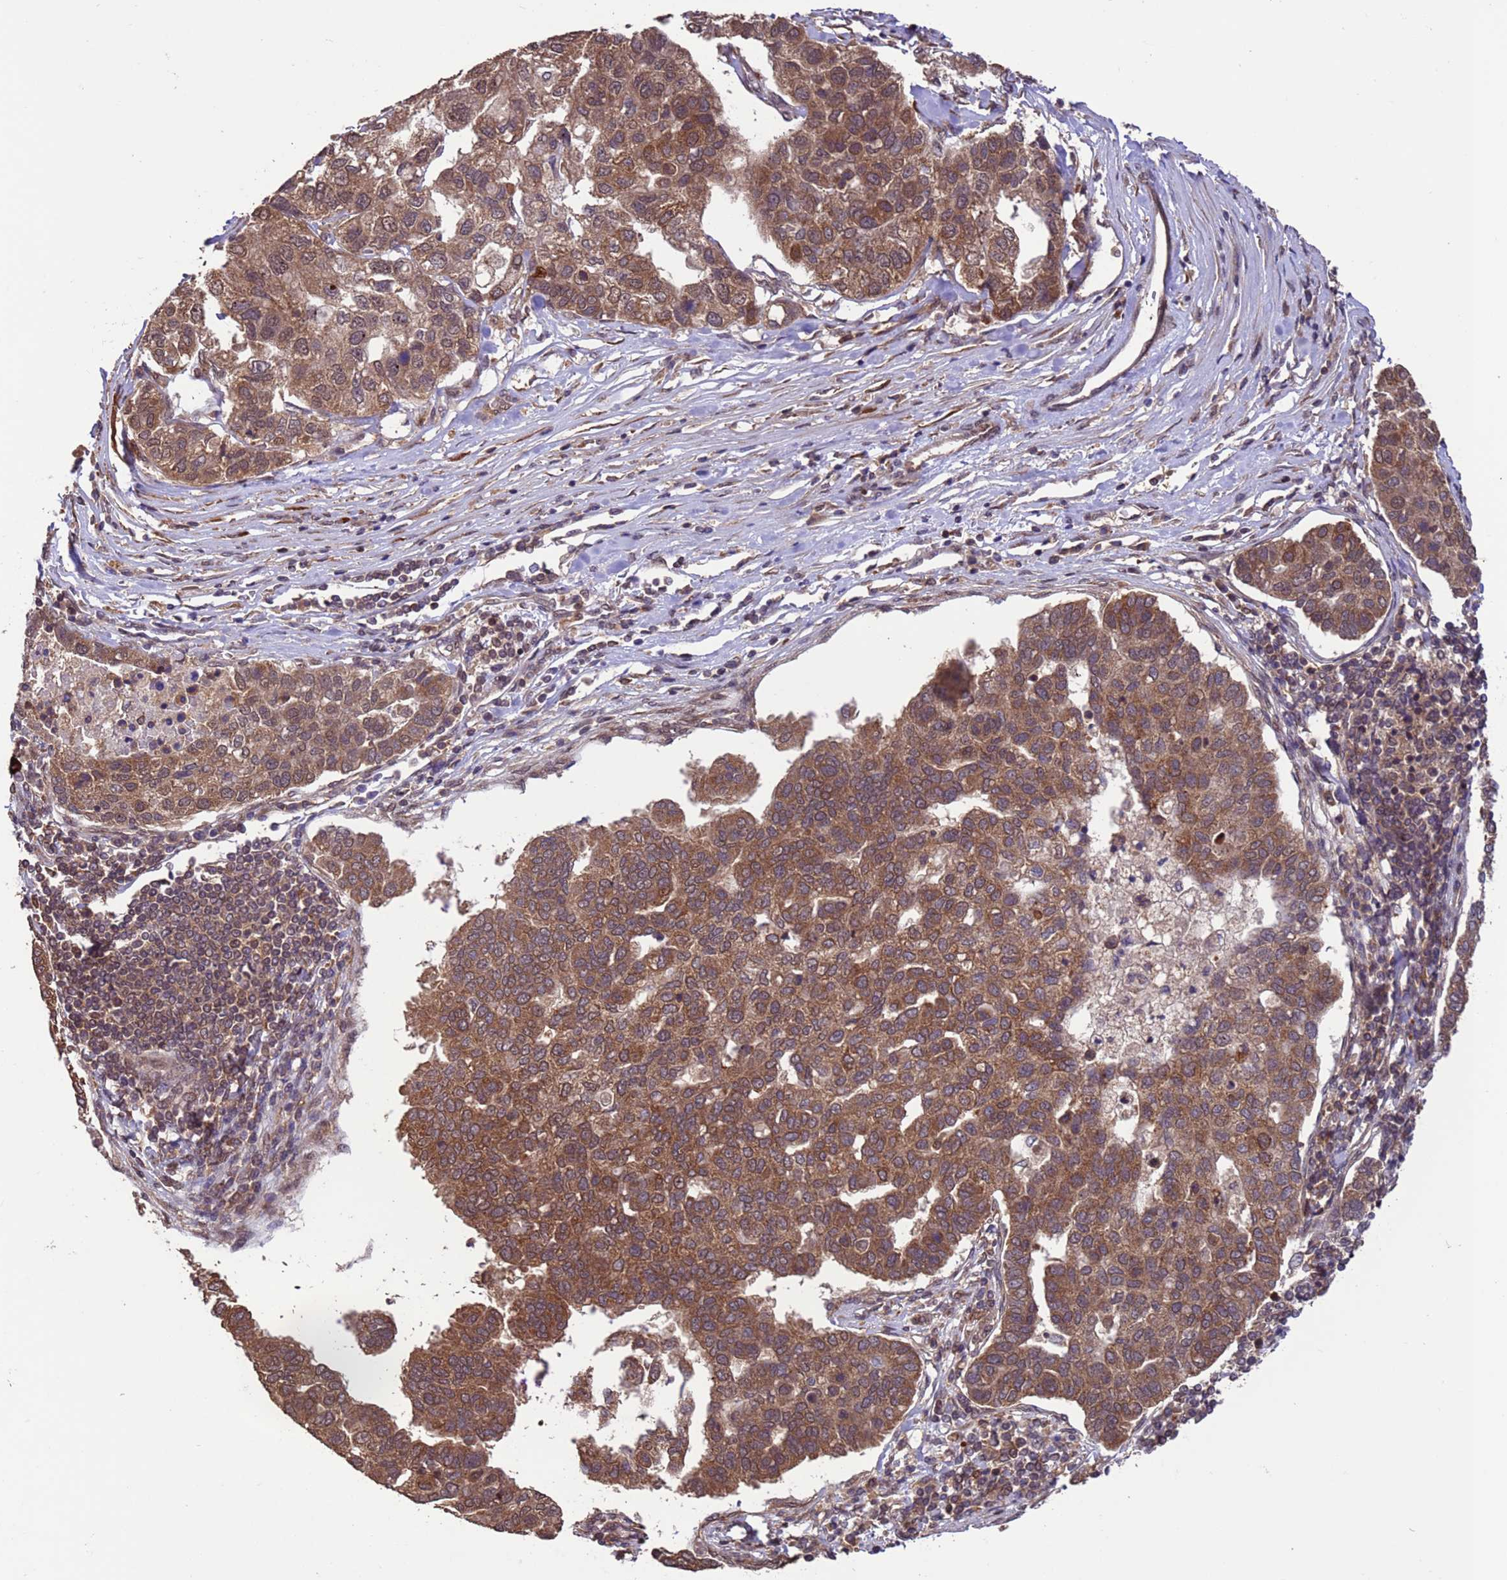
{"staining": {"intensity": "moderate", "quantity": ">75%", "location": "cytoplasmic/membranous,nuclear"}, "tissue": "pancreatic cancer", "cell_type": "Tumor cells", "image_type": "cancer", "snomed": [{"axis": "morphology", "description": "Adenocarcinoma, NOS"}, {"axis": "topography", "description": "Pancreas"}], "caption": "Pancreatic cancer (adenocarcinoma) stained with DAB immunohistochemistry (IHC) displays medium levels of moderate cytoplasmic/membranous and nuclear staining in approximately >75% of tumor cells.", "gene": "VSTM4", "patient": {"sex": "female", "age": 61}}